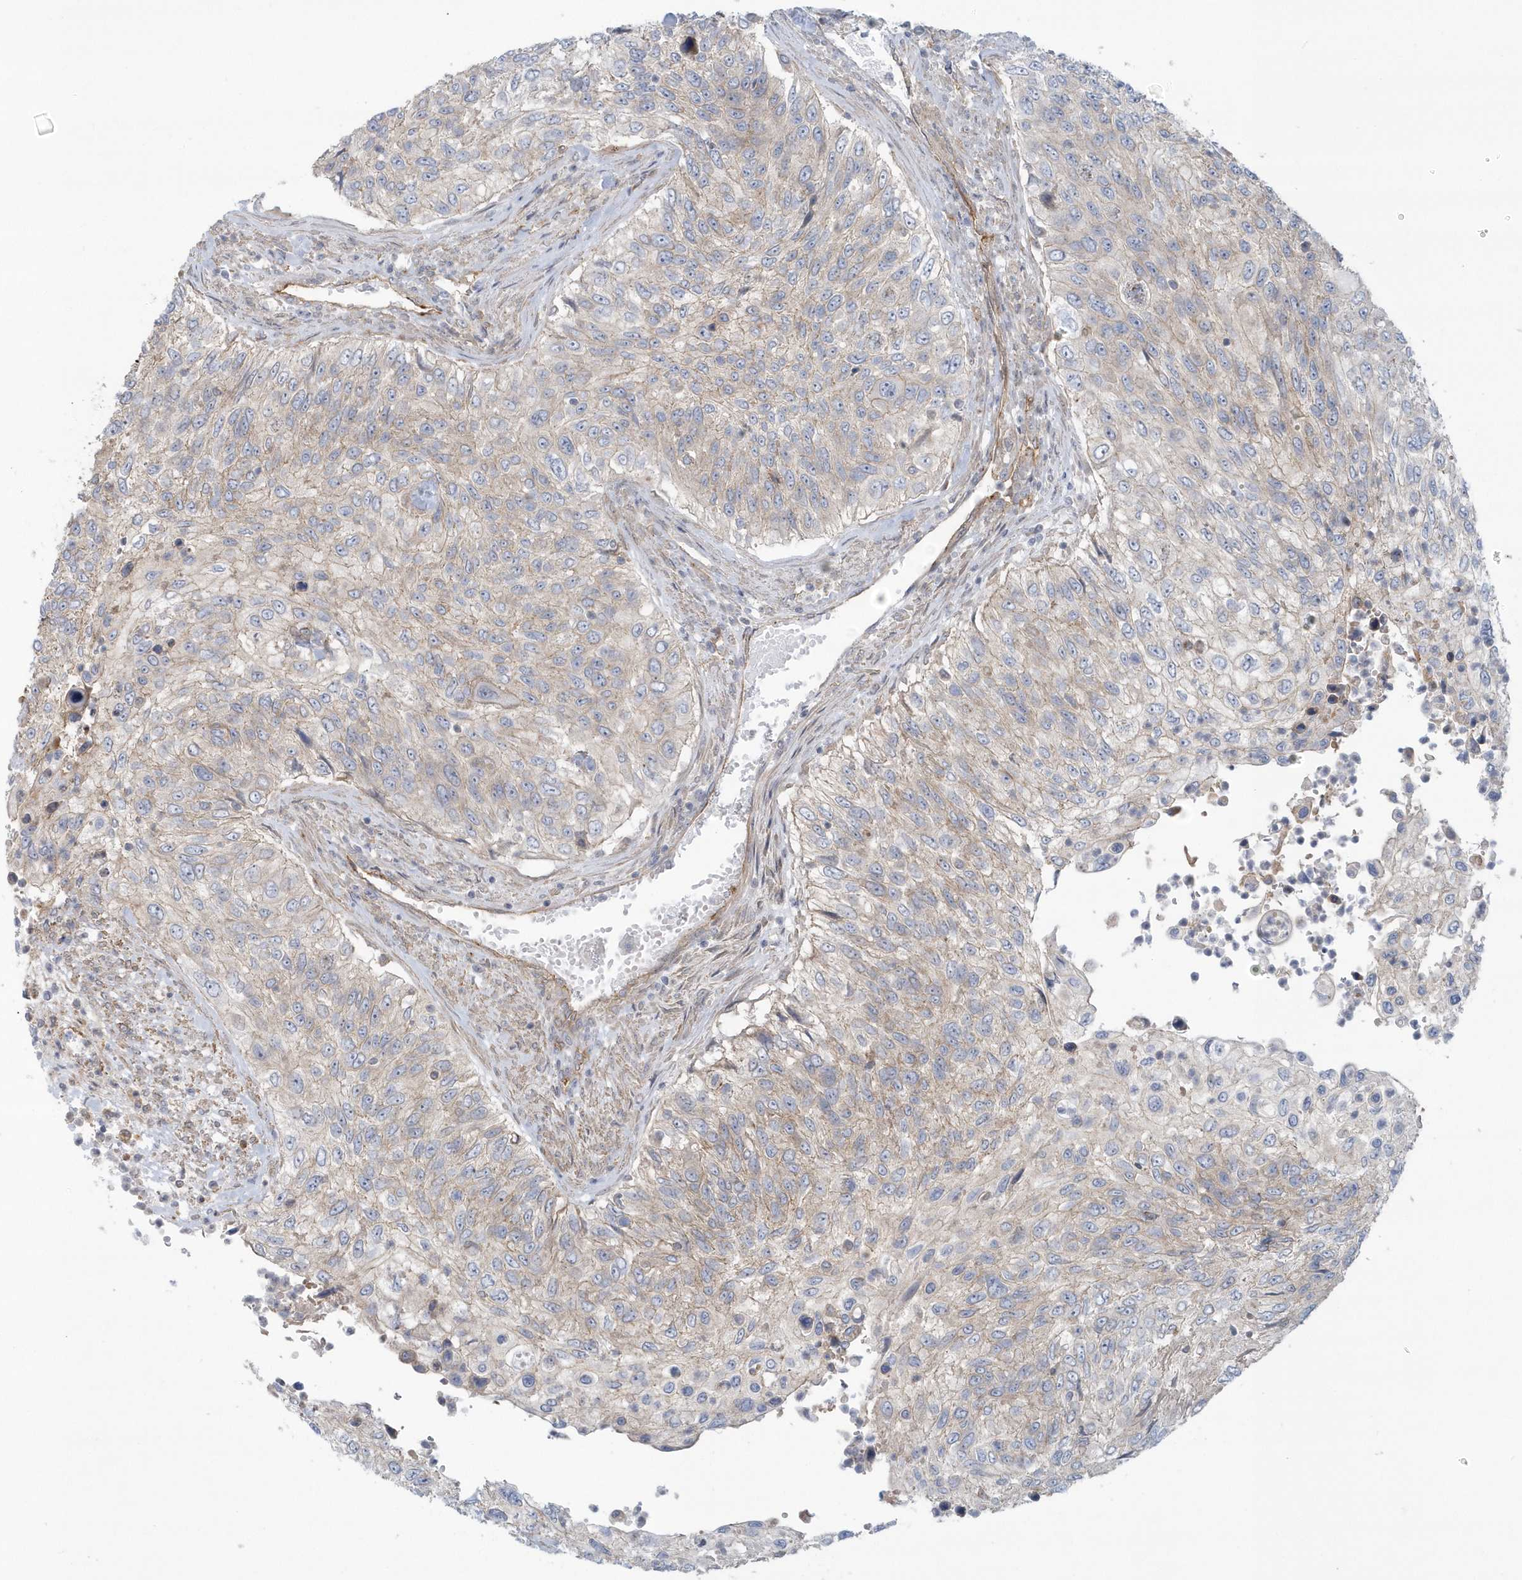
{"staining": {"intensity": "weak", "quantity": "<25%", "location": "cytoplasmic/membranous"}, "tissue": "urothelial cancer", "cell_type": "Tumor cells", "image_type": "cancer", "snomed": [{"axis": "morphology", "description": "Urothelial carcinoma, High grade"}, {"axis": "topography", "description": "Urinary bladder"}], "caption": "IHC micrograph of urothelial carcinoma (high-grade) stained for a protein (brown), which shows no staining in tumor cells.", "gene": "RAI14", "patient": {"sex": "female", "age": 60}}